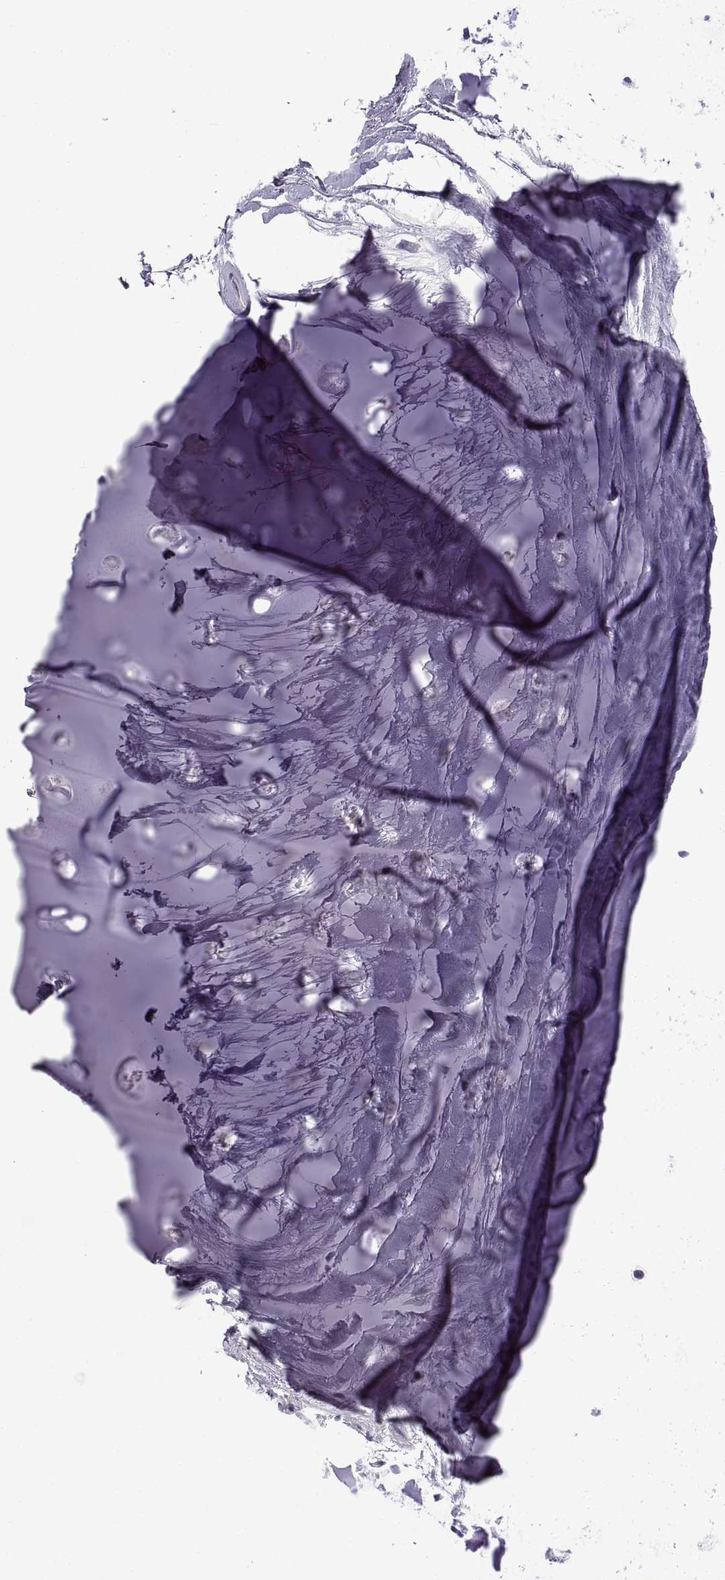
{"staining": {"intensity": "negative", "quantity": "none", "location": "none"}, "tissue": "adipose tissue", "cell_type": "Adipocytes", "image_type": "normal", "snomed": [{"axis": "morphology", "description": "Normal tissue, NOS"}, {"axis": "morphology", "description": "Squamous cell carcinoma, NOS"}, {"axis": "topography", "description": "Cartilage tissue"}, {"axis": "topography", "description": "Lung"}], "caption": "Immunohistochemistry (IHC) micrograph of benign adipose tissue stained for a protein (brown), which displays no staining in adipocytes. (DAB (3,3'-diaminobenzidine) immunohistochemistry visualized using brightfield microscopy, high magnification).", "gene": "SPDYE10", "patient": {"sex": "male", "age": 66}}